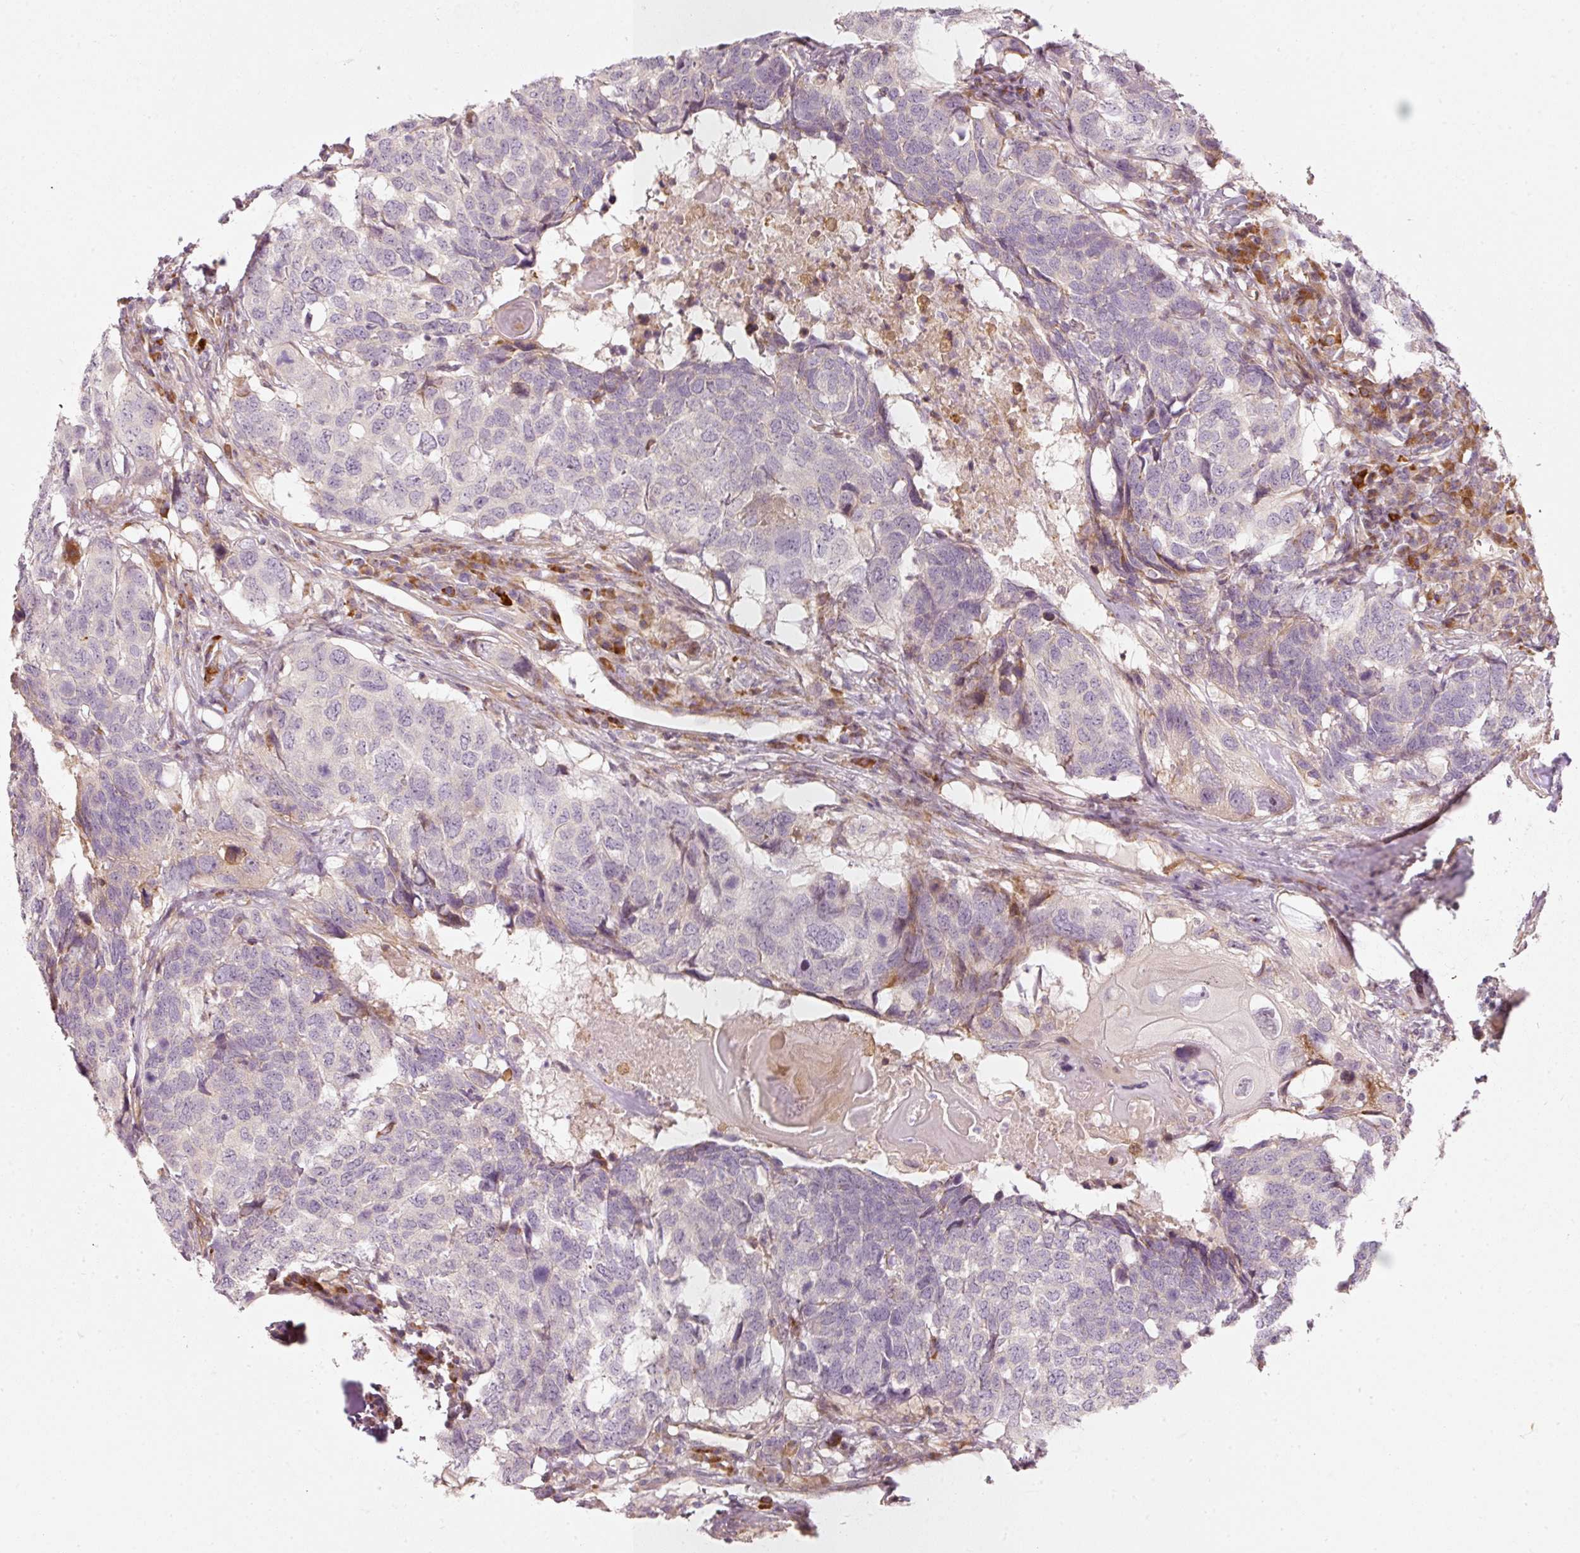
{"staining": {"intensity": "negative", "quantity": "none", "location": "none"}, "tissue": "head and neck cancer", "cell_type": "Tumor cells", "image_type": "cancer", "snomed": [{"axis": "morphology", "description": "Squamous cell carcinoma, NOS"}, {"axis": "topography", "description": "Head-Neck"}], "caption": "A micrograph of head and neck squamous cell carcinoma stained for a protein demonstrates no brown staining in tumor cells. (DAB (3,3'-diaminobenzidine) IHC with hematoxylin counter stain).", "gene": "KCNQ1", "patient": {"sex": "male", "age": 66}}